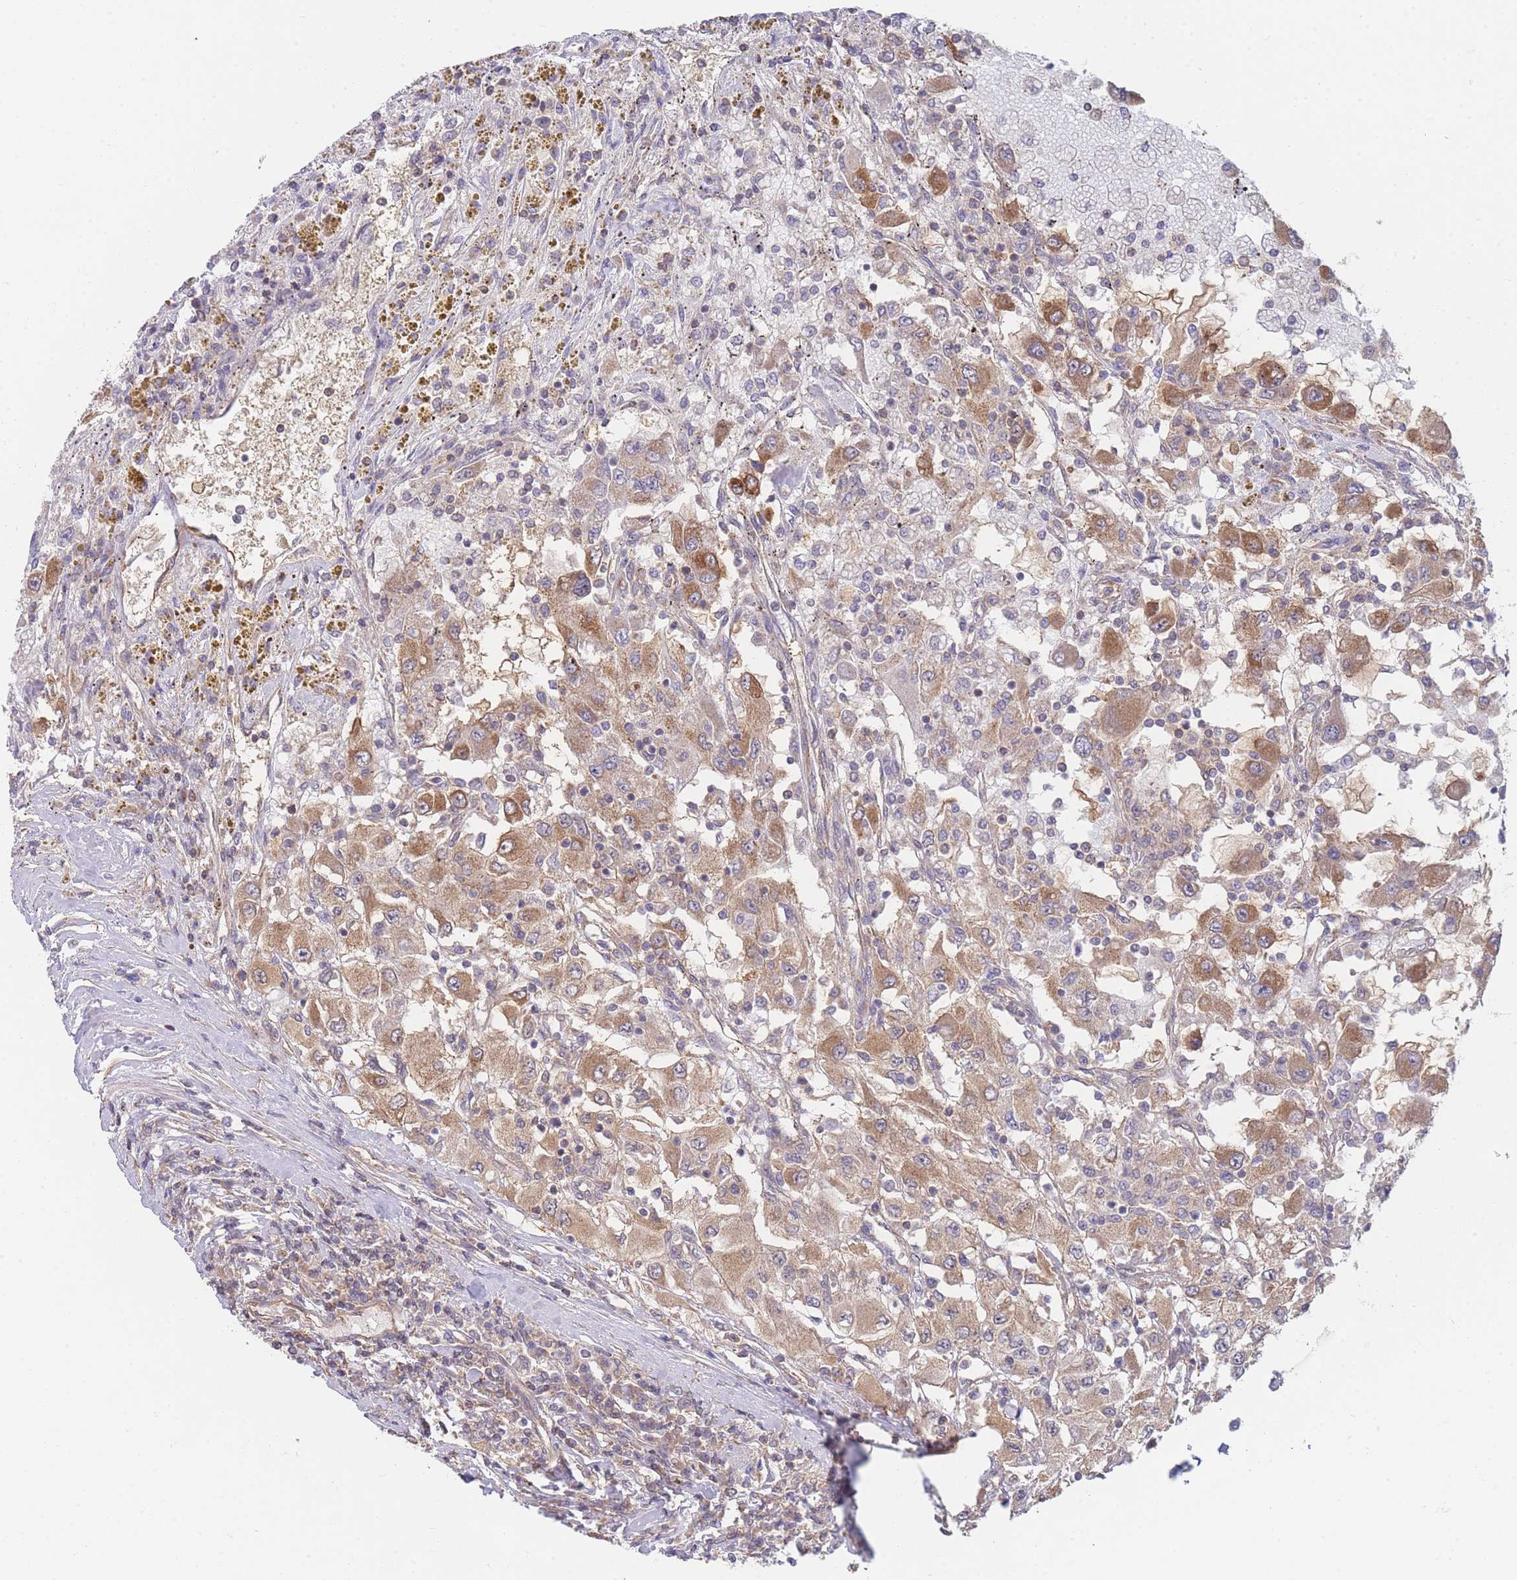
{"staining": {"intensity": "moderate", "quantity": ">75%", "location": "cytoplasmic/membranous"}, "tissue": "renal cancer", "cell_type": "Tumor cells", "image_type": "cancer", "snomed": [{"axis": "morphology", "description": "Adenocarcinoma, NOS"}, {"axis": "topography", "description": "Kidney"}], "caption": "Brown immunohistochemical staining in renal cancer (adenocarcinoma) demonstrates moderate cytoplasmic/membranous expression in approximately >75% of tumor cells.", "gene": "MRPS18B", "patient": {"sex": "female", "age": 67}}